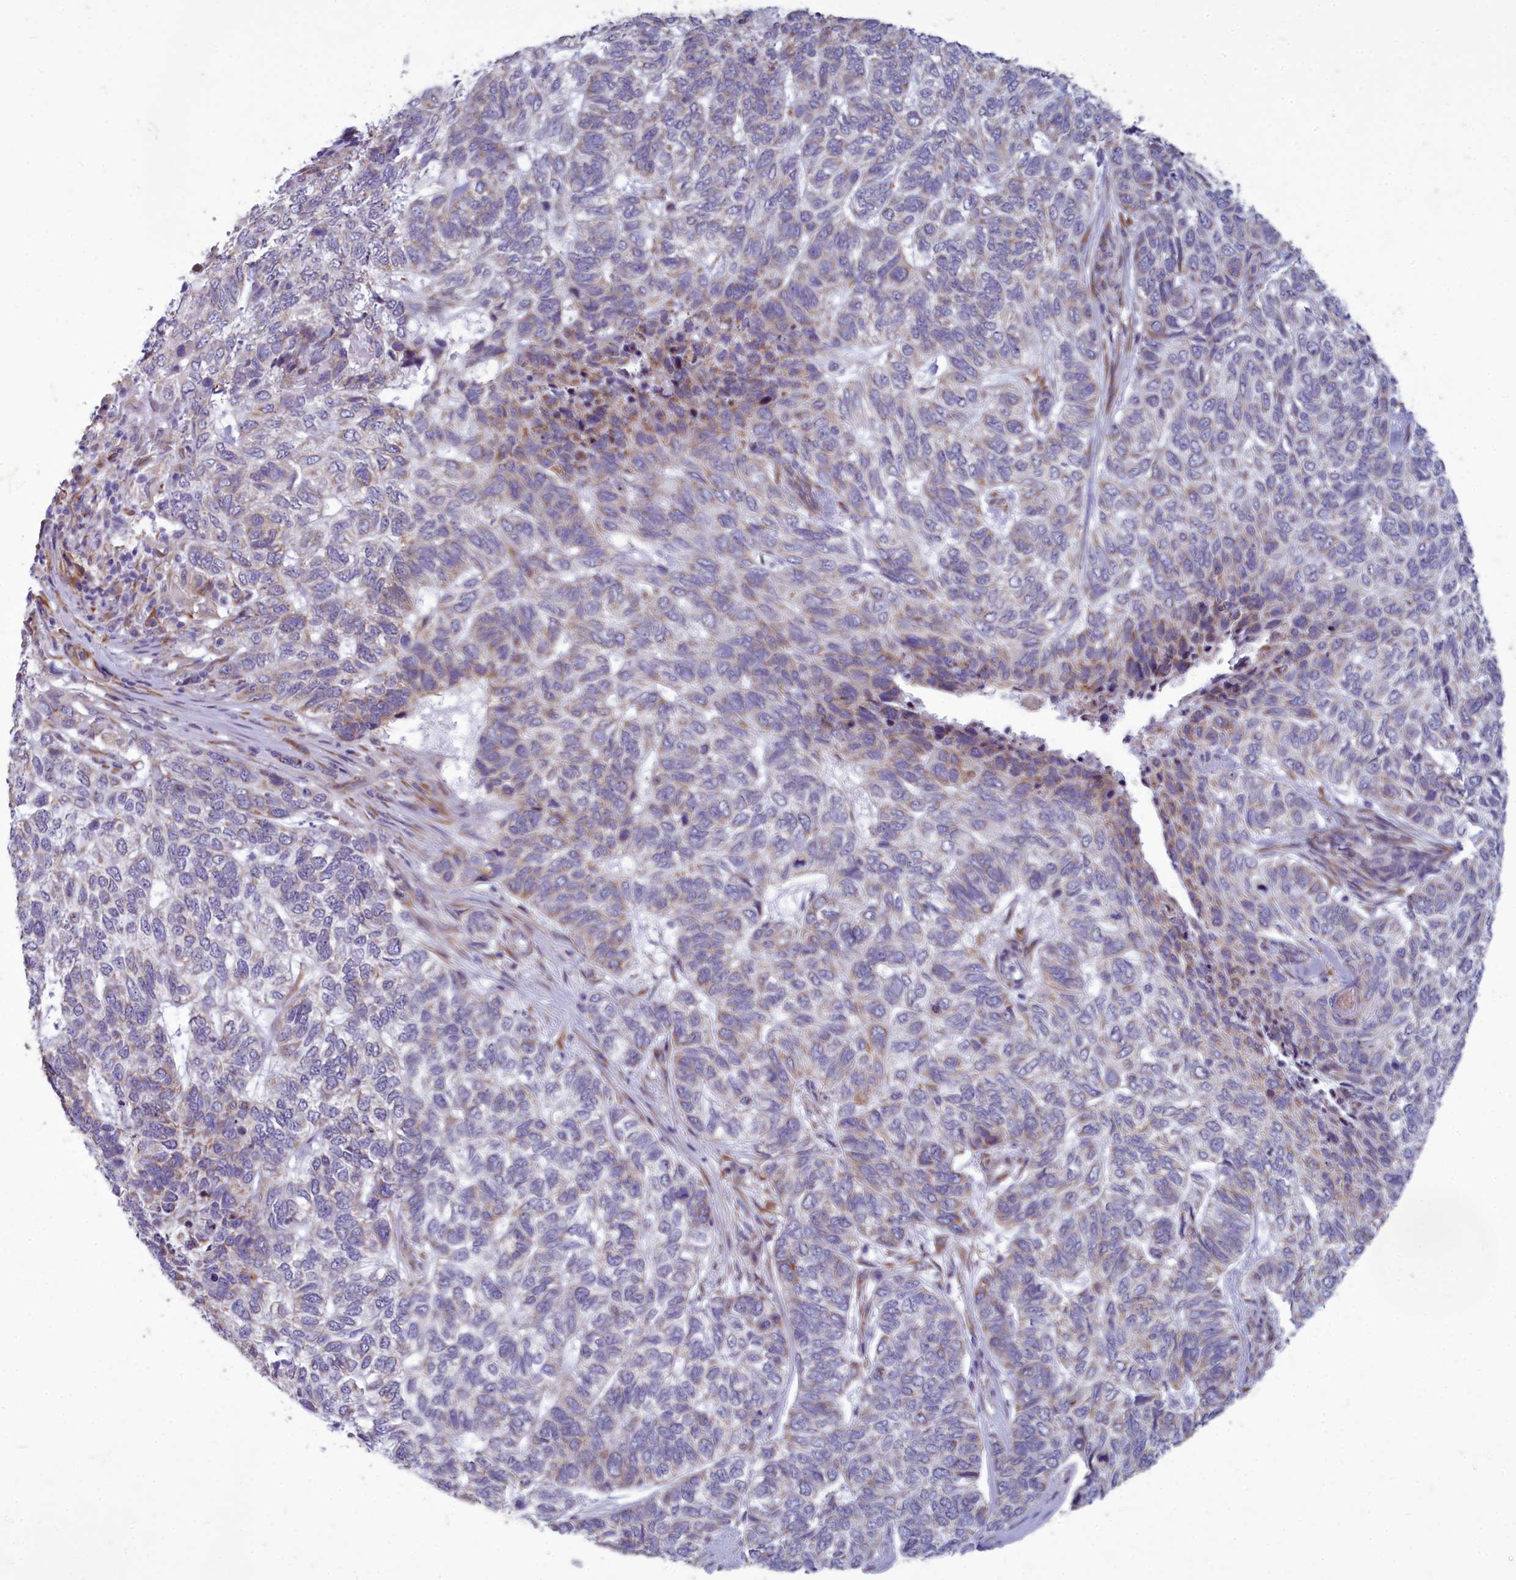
{"staining": {"intensity": "moderate", "quantity": "<25%", "location": "cytoplasmic/membranous"}, "tissue": "skin cancer", "cell_type": "Tumor cells", "image_type": "cancer", "snomed": [{"axis": "morphology", "description": "Basal cell carcinoma"}, {"axis": "topography", "description": "Skin"}], "caption": "Moderate cytoplasmic/membranous staining for a protein is identified in approximately <25% of tumor cells of skin cancer using immunohistochemistry.", "gene": "CENATAC", "patient": {"sex": "female", "age": 65}}